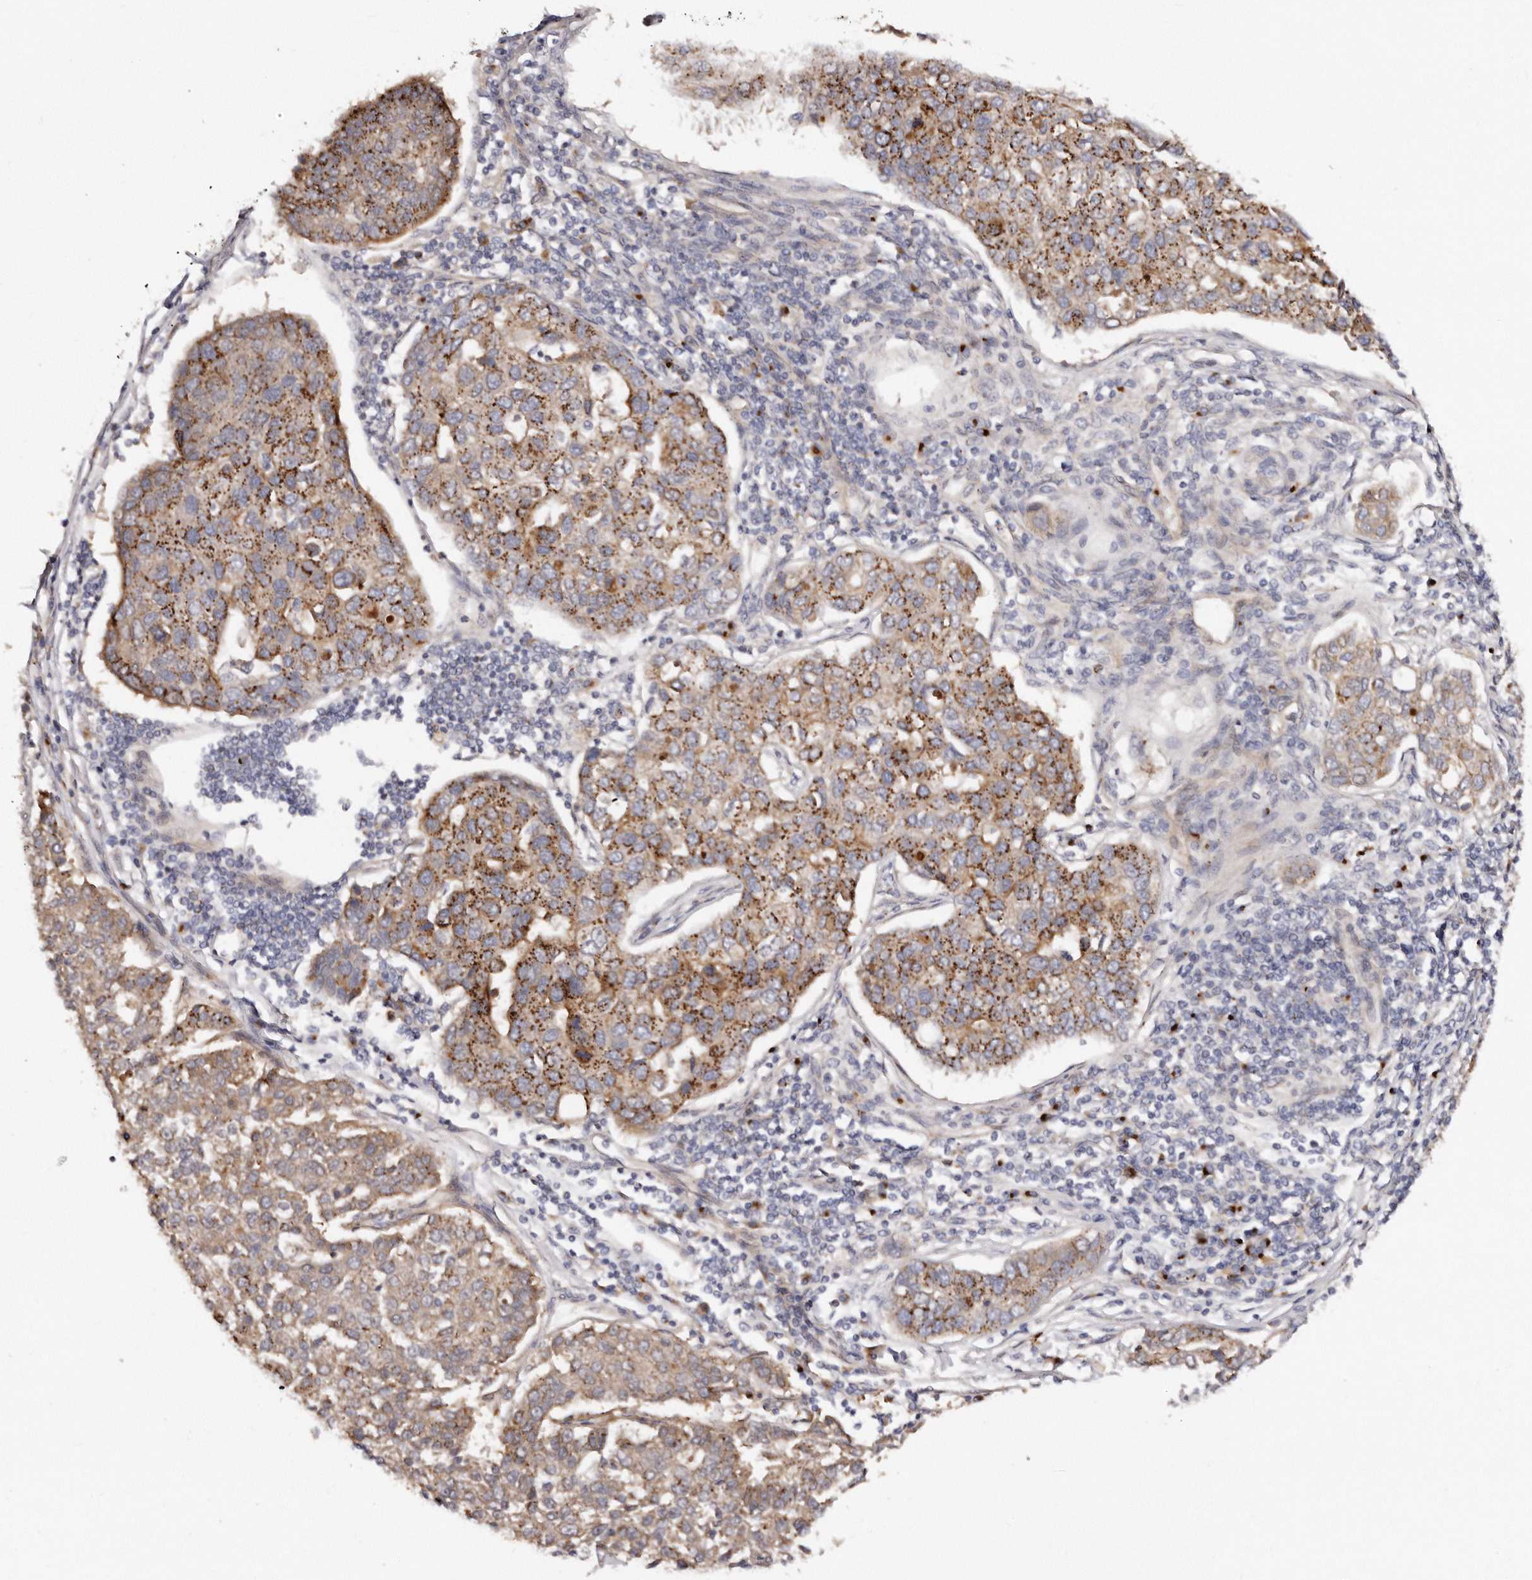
{"staining": {"intensity": "moderate", "quantity": ">75%", "location": "cytoplasmic/membranous"}, "tissue": "pancreatic cancer", "cell_type": "Tumor cells", "image_type": "cancer", "snomed": [{"axis": "morphology", "description": "Adenocarcinoma, NOS"}, {"axis": "topography", "description": "Pancreas"}], "caption": "DAB immunohistochemical staining of pancreatic cancer (adenocarcinoma) exhibits moderate cytoplasmic/membranous protein positivity in about >75% of tumor cells.", "gene": "DACT2", "patient": {"sex": "female", "age": 61}}